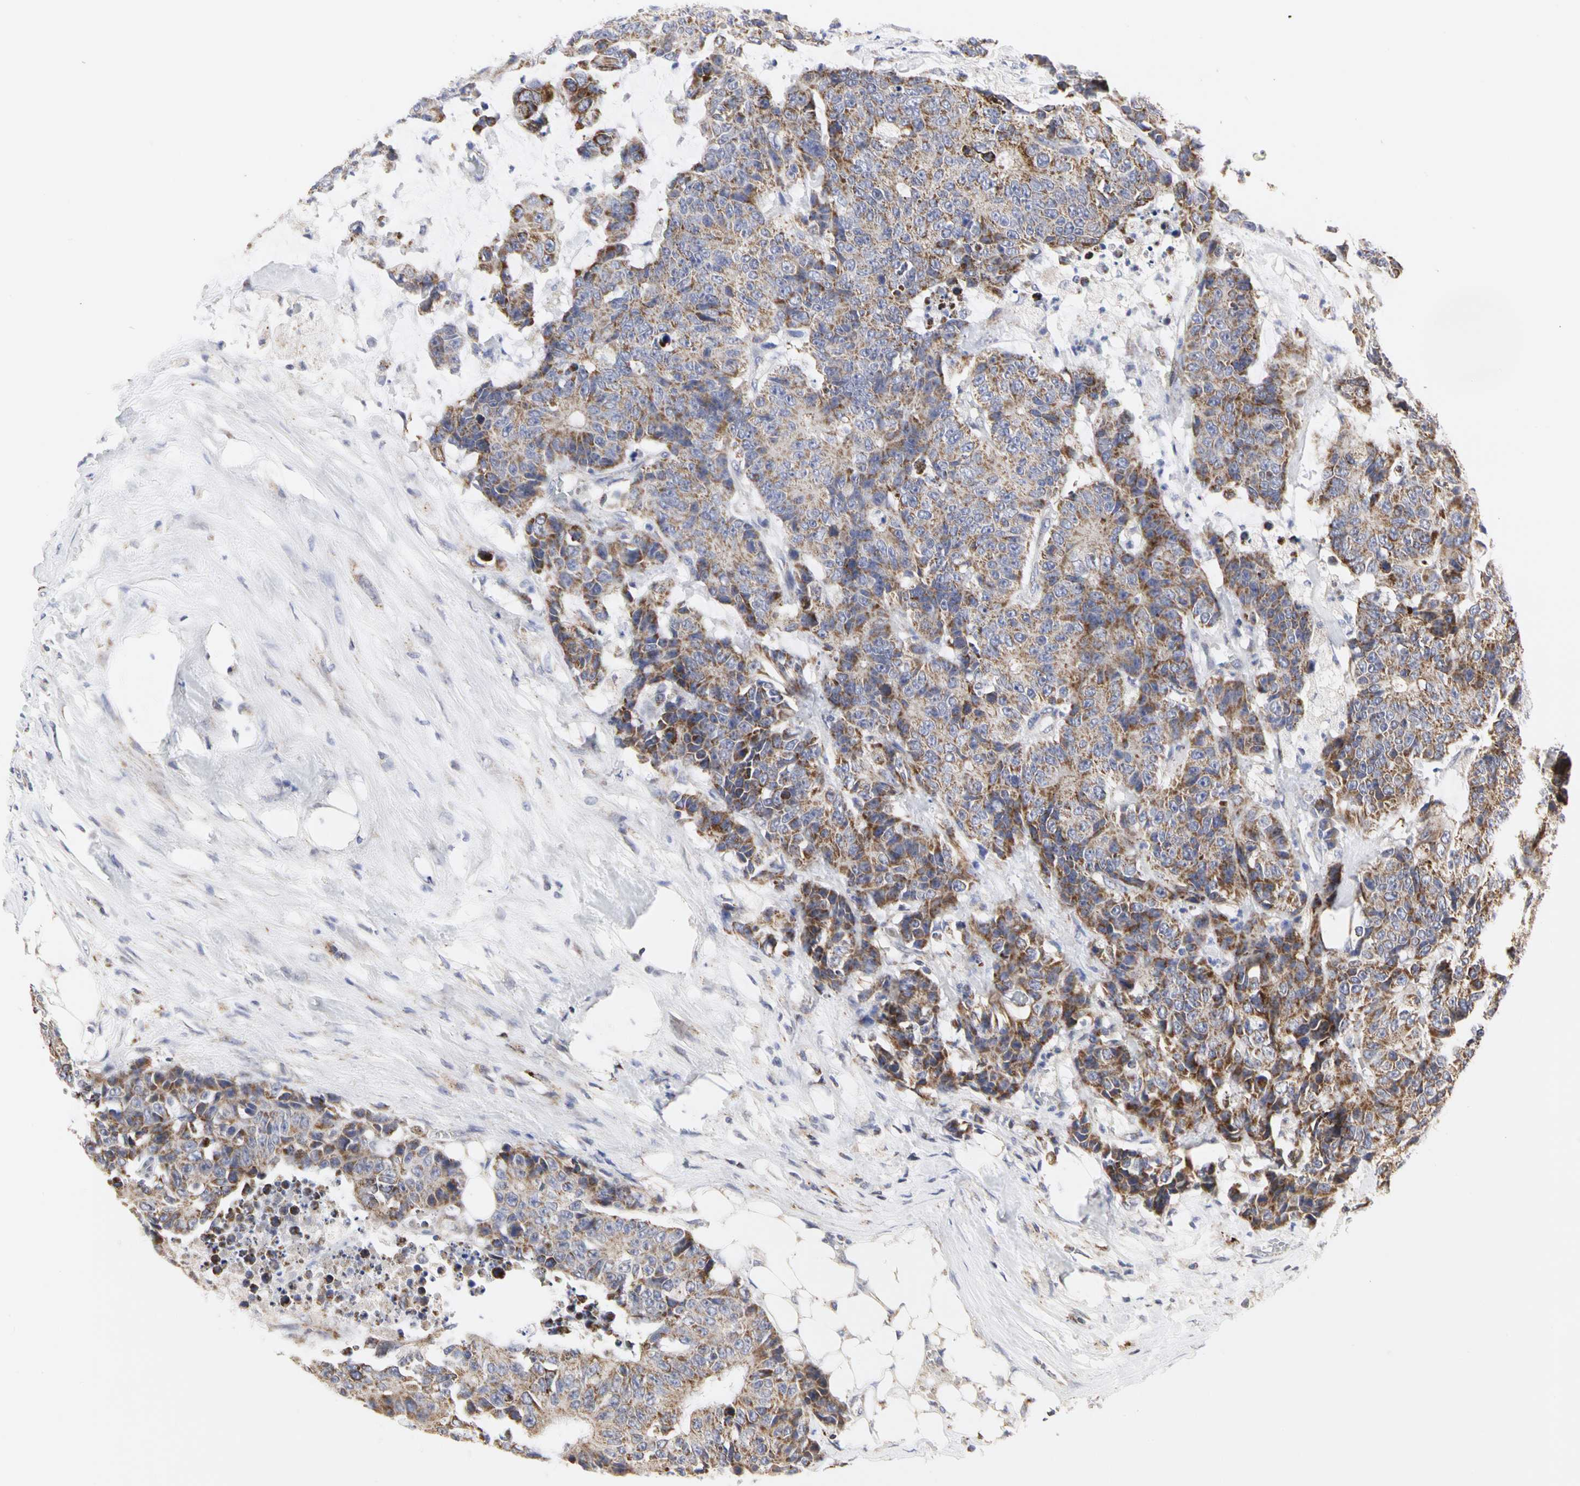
{"staining": {"intensity": "moderate", "quantity": "25%-75%", "location": "cytoplasmic/membranous"}, "tissue": "colorectal cancer", "cell_type": "Tumor cells", "image_type": "cancer", "snomed": [{"axis": "morphology", "description": "Adenocarcinoma, NOS"}, {"axis": "topography", "description": "Colon"}], "caption": "Tumor cells reveal medium levels of moderate cytoplasmic/membranous expression in approximately 25%-75% of cells in colorectal cancer.", "gene": "TSKU", "patient": {"sex": "female", "age": 86}}